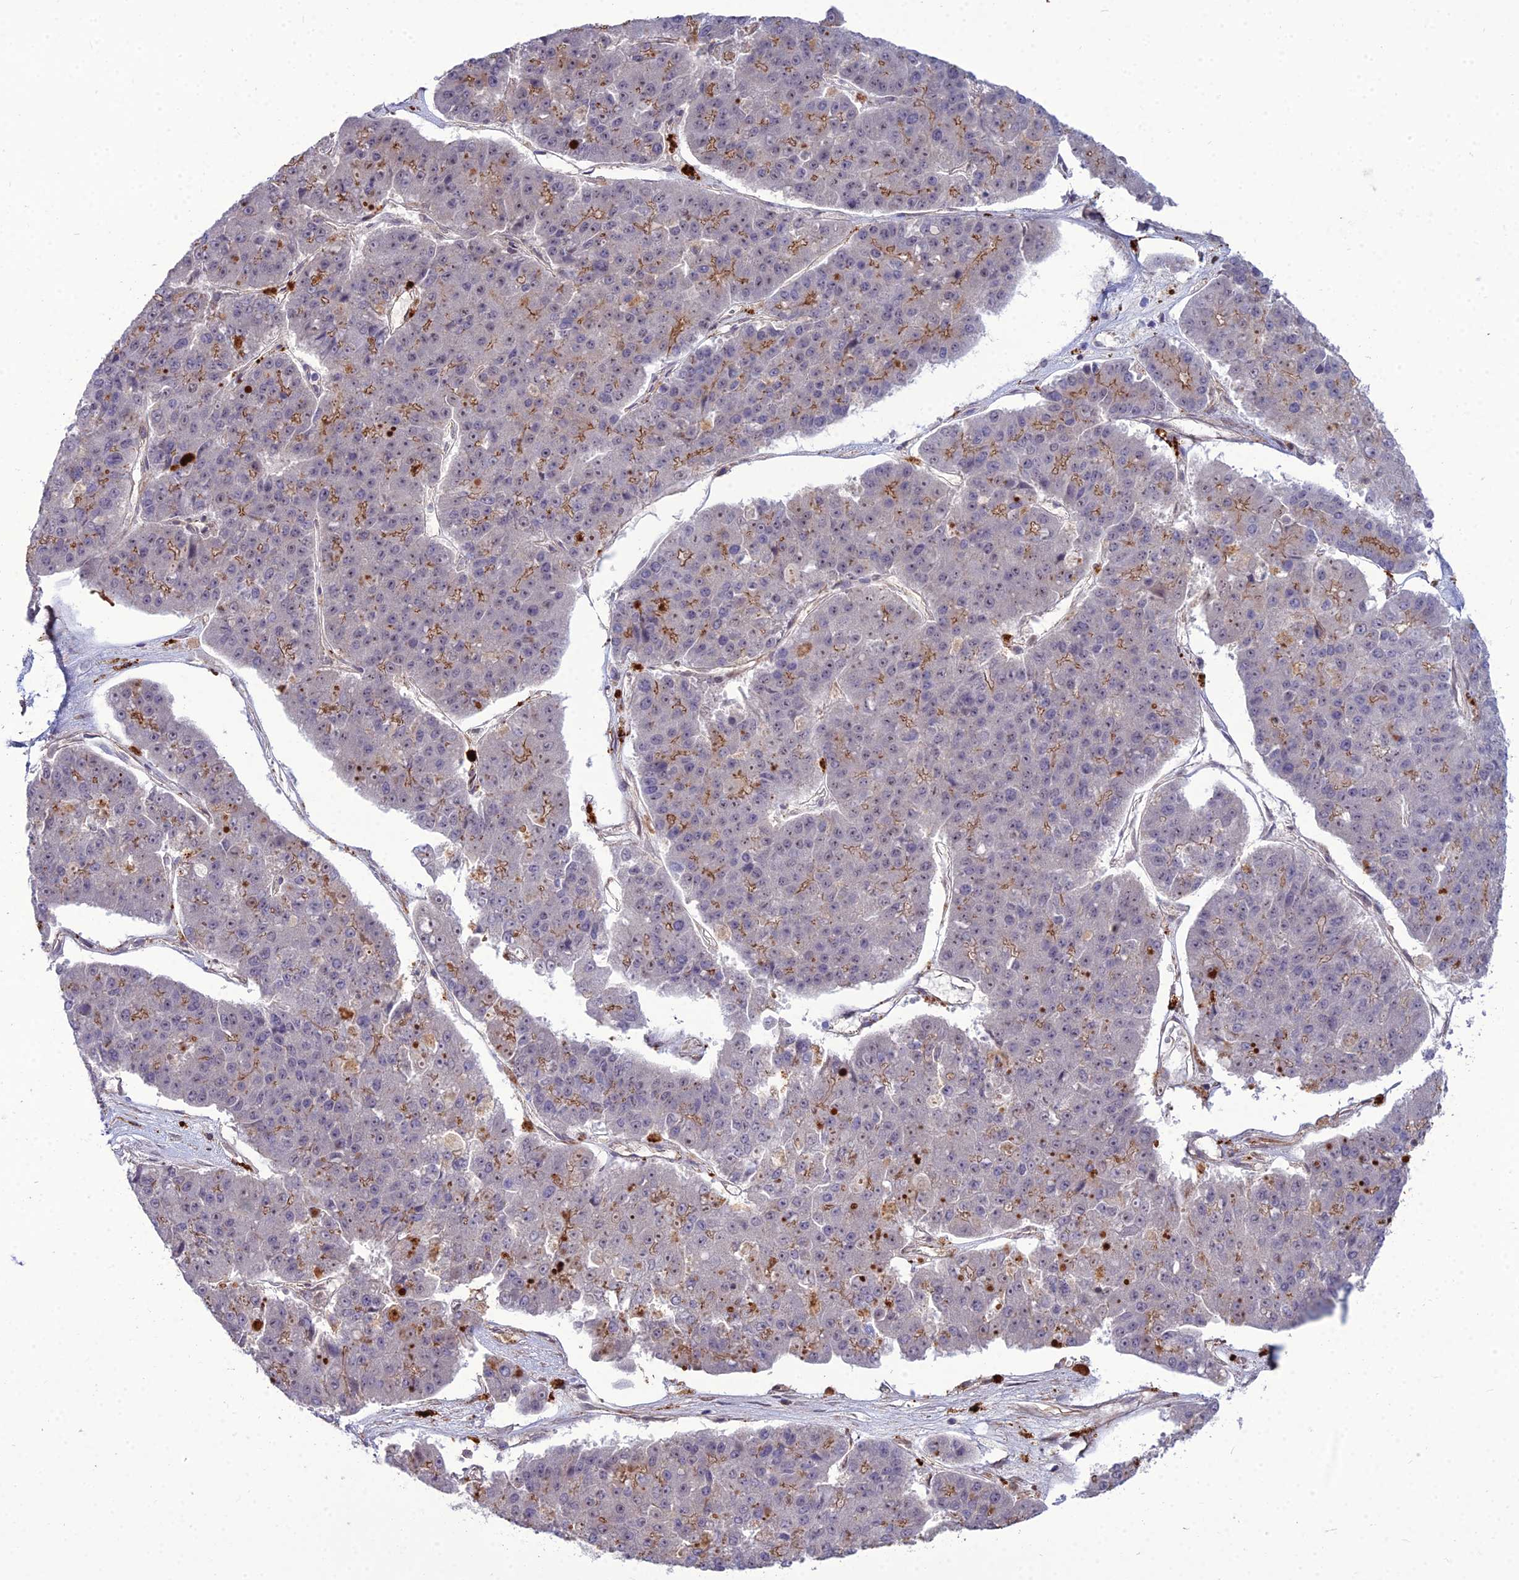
{"staining": {"intensity": "moderate", "quantity": "25%-75%", "location": "cytoplasmic/membranous"}, "tissue": "pancreatic cancer", "cell_type": "Tumor cells", "image_type": "cancer", "snomed": [{"axis": "morphology", "description": "Adenocarcinoma, NOS"}, {"axis": "topography", "description": "Pancreas"}], "caption": "Protein positivity by immunohistochemistry (IHC) demonstrates moderate cytoplasmic/membranous positivity in approximately 25%-75% of tumor cells in pancreatic cancer.", "gene": "TSPYL2", "patient": {"sex": "male", "age": 50}}